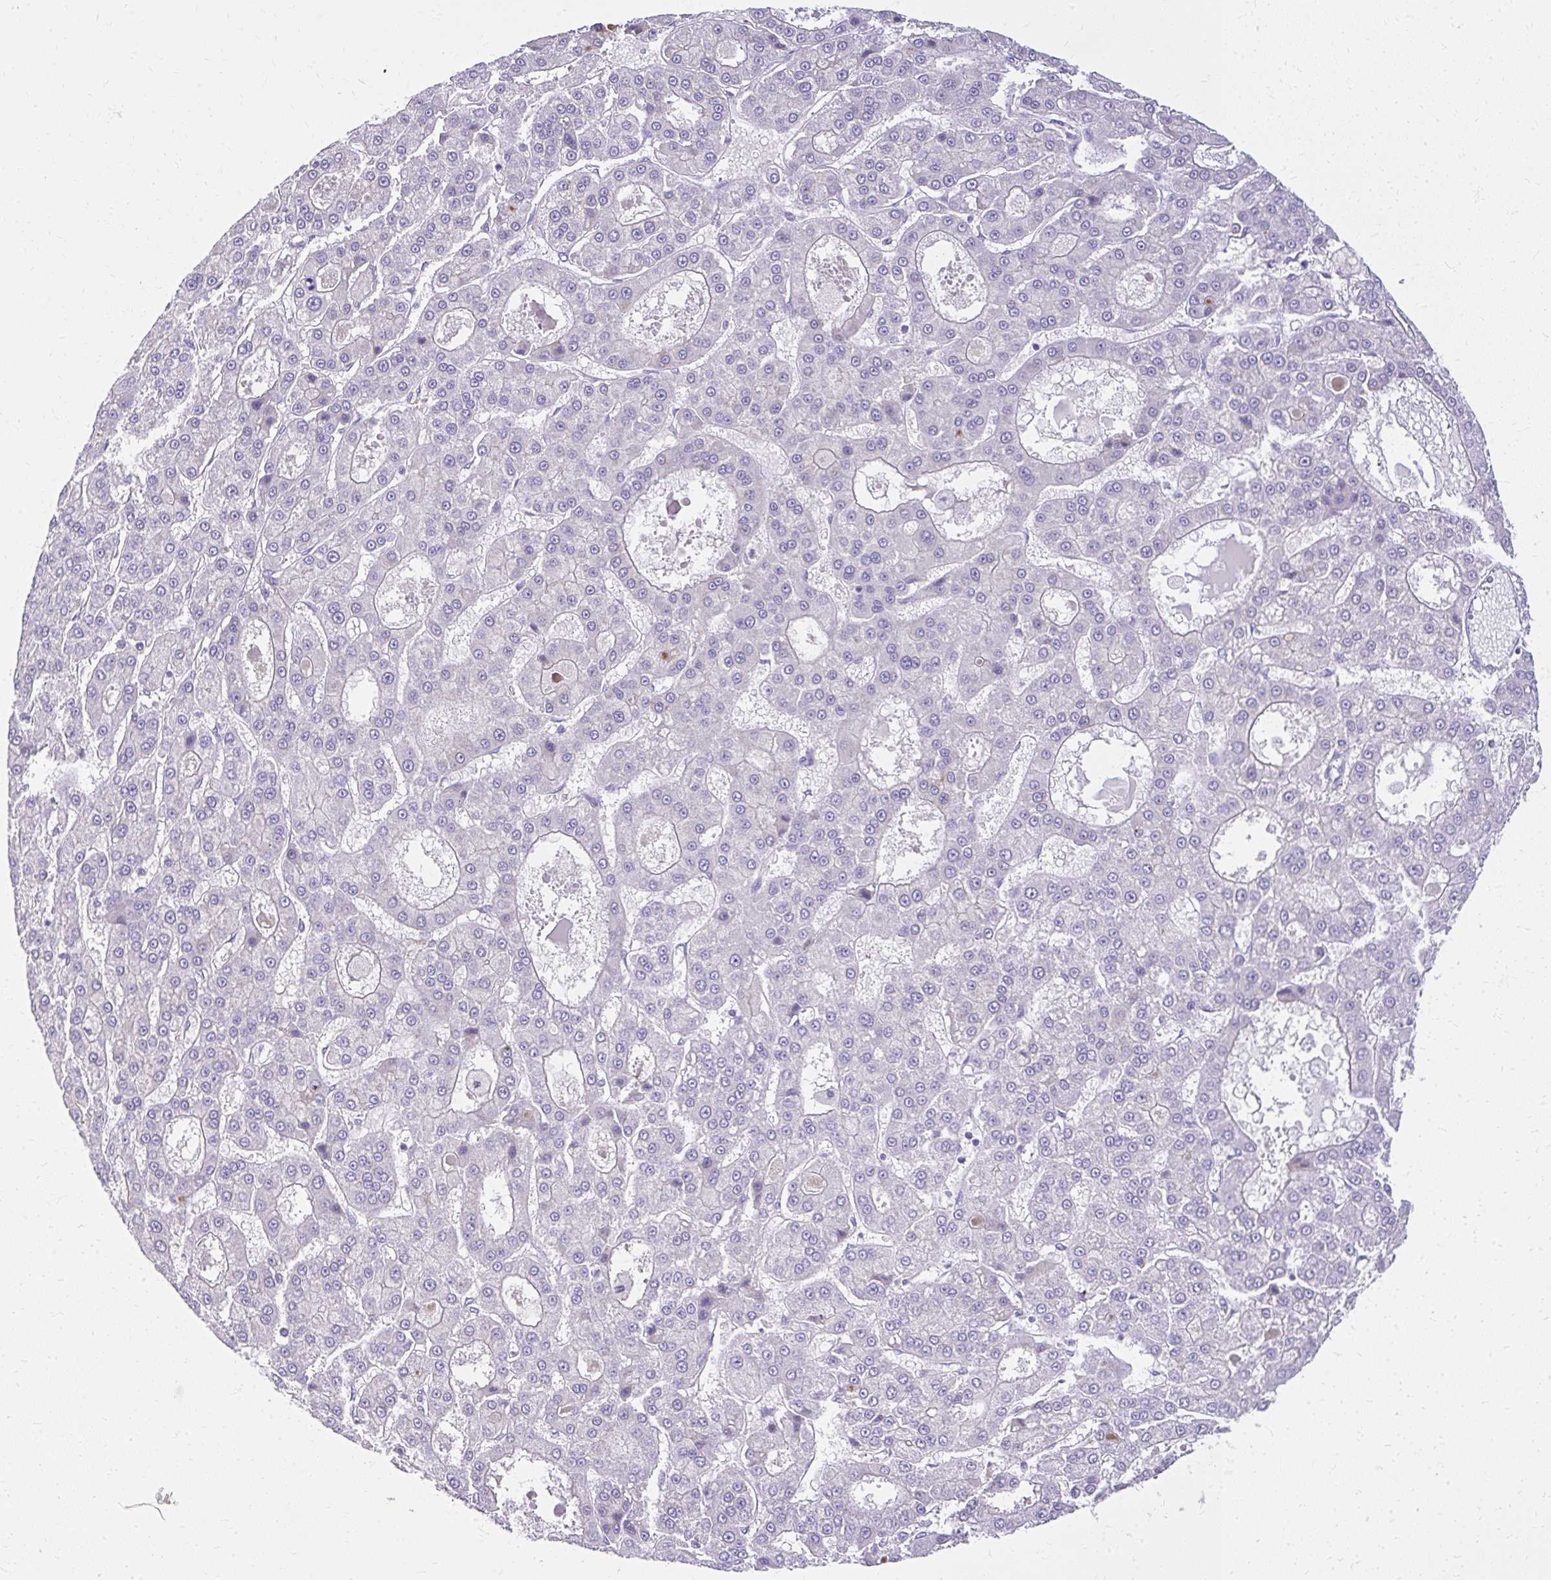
{"staining": {"intensity": "negative", "quantity": "none", "location": "none"}, "tissue": "liver cancer", "cell_type": "Tumor cells", "image_type": "cancer", "snomed": [{"axis": "morphology", "description": "Carcinoma, Hepatocellular, NOS"}, {"axis": "topography", "description": "Liver"}], "caption": "An IHC histopathology image of liver cancer (hepatocellular carcinoma) is shown. There is no staining in tumor cells of liver cancer (hepatocellular carcinoma).", "gene": "PRAP1", "patient": {"sex": "male", "age": 70}}